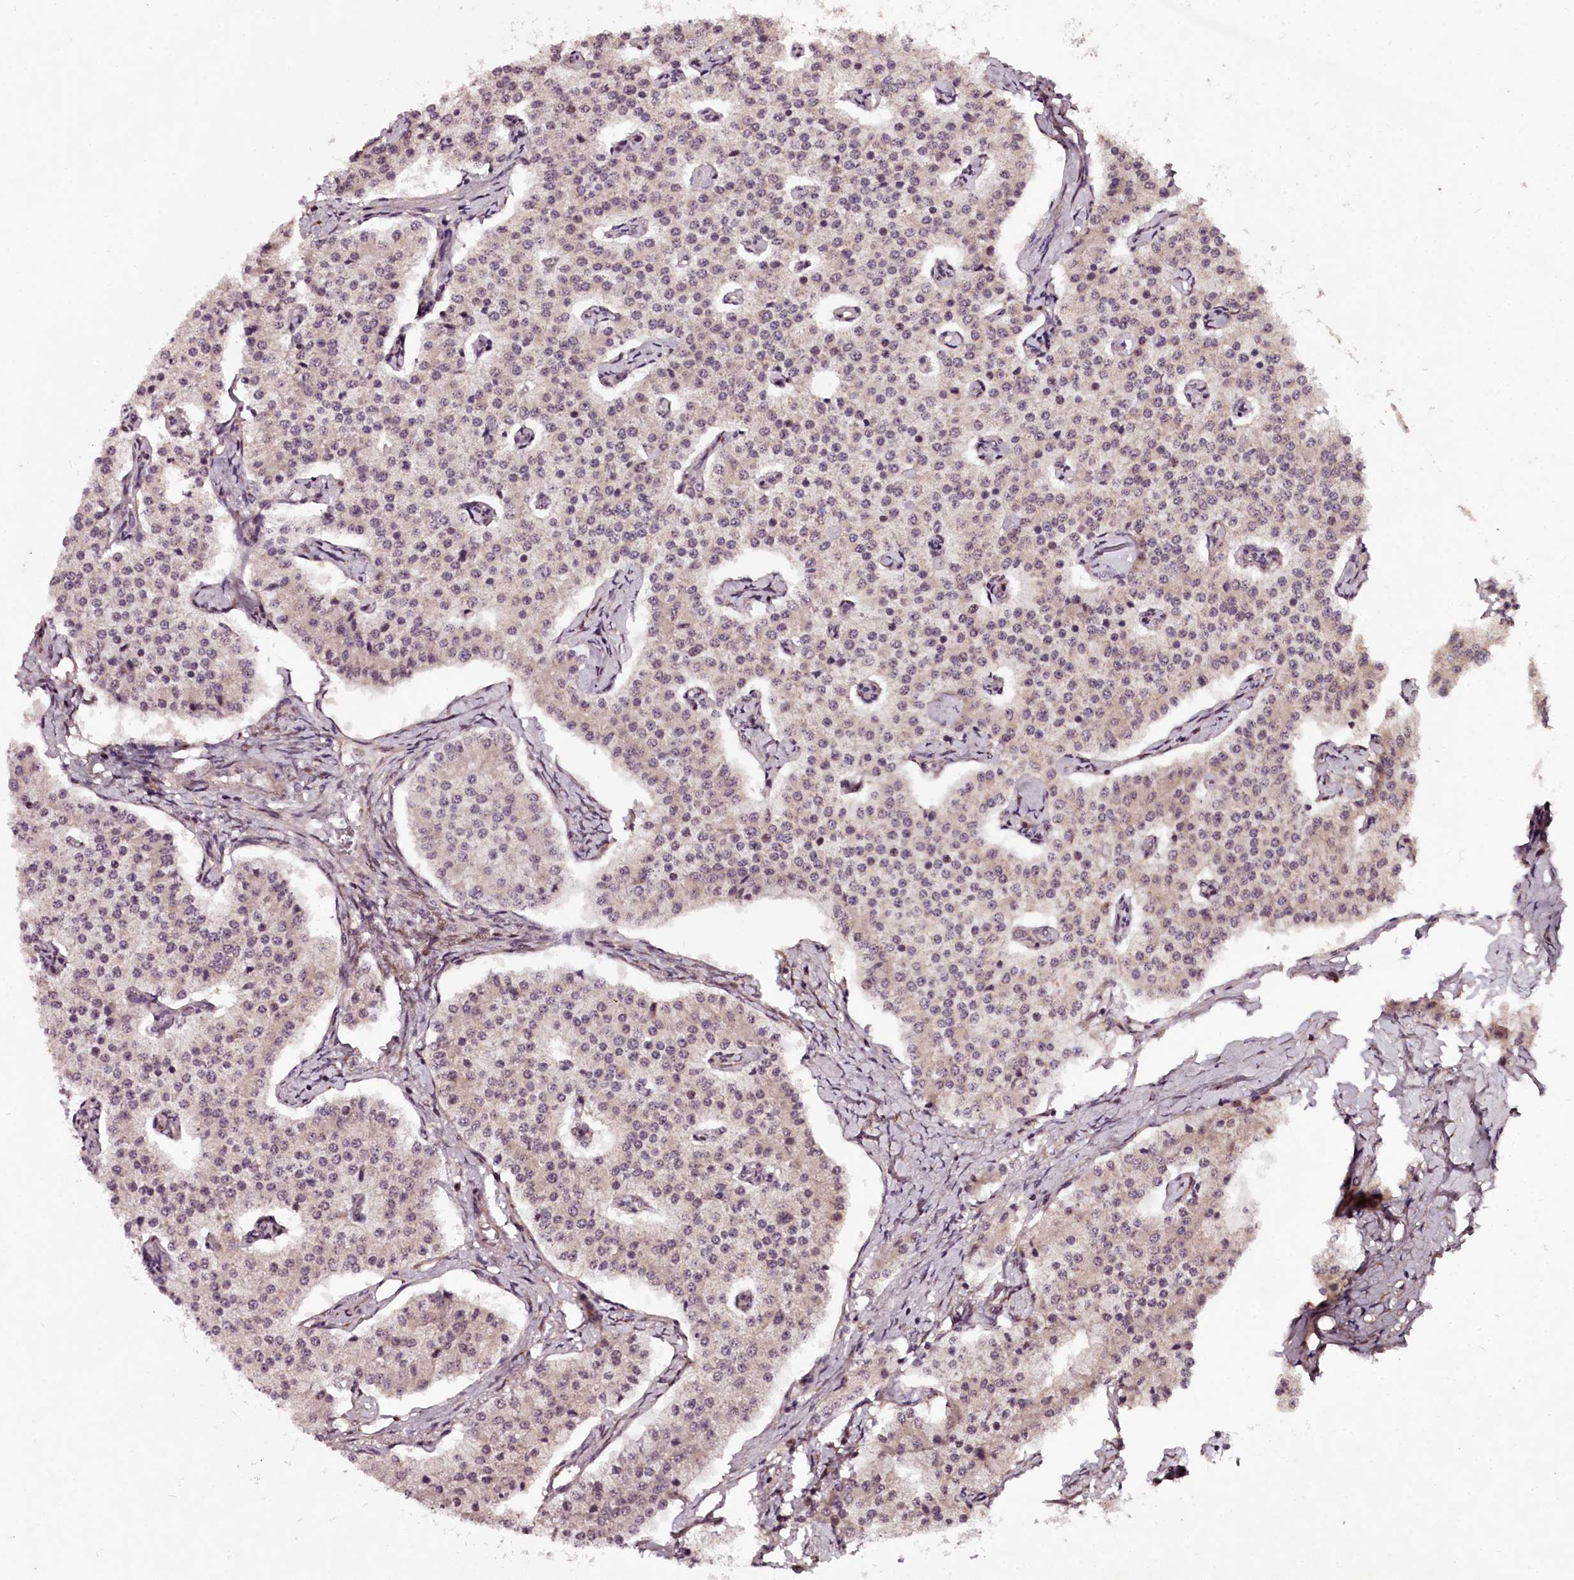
{"staining": {"intensity": "weak", "quantity": "<25%", "location": "cytoplasmic/membranous,nuclear"}, "tissue": "carcinoid", "cell_type": "Tumor cells", "image_type": "cancer", "snomed": [{"axis": "morphology", "description": "Carcinoid, malignant, NOS"}, {"axis": "topography", "description": "Colon"}], "caption": "DAB immunohistochemical staining of carcinoid reveals no significant positivity in tumor cells.", "gene": "MAML3", "patient": {"sex": "female", "age": 52}}